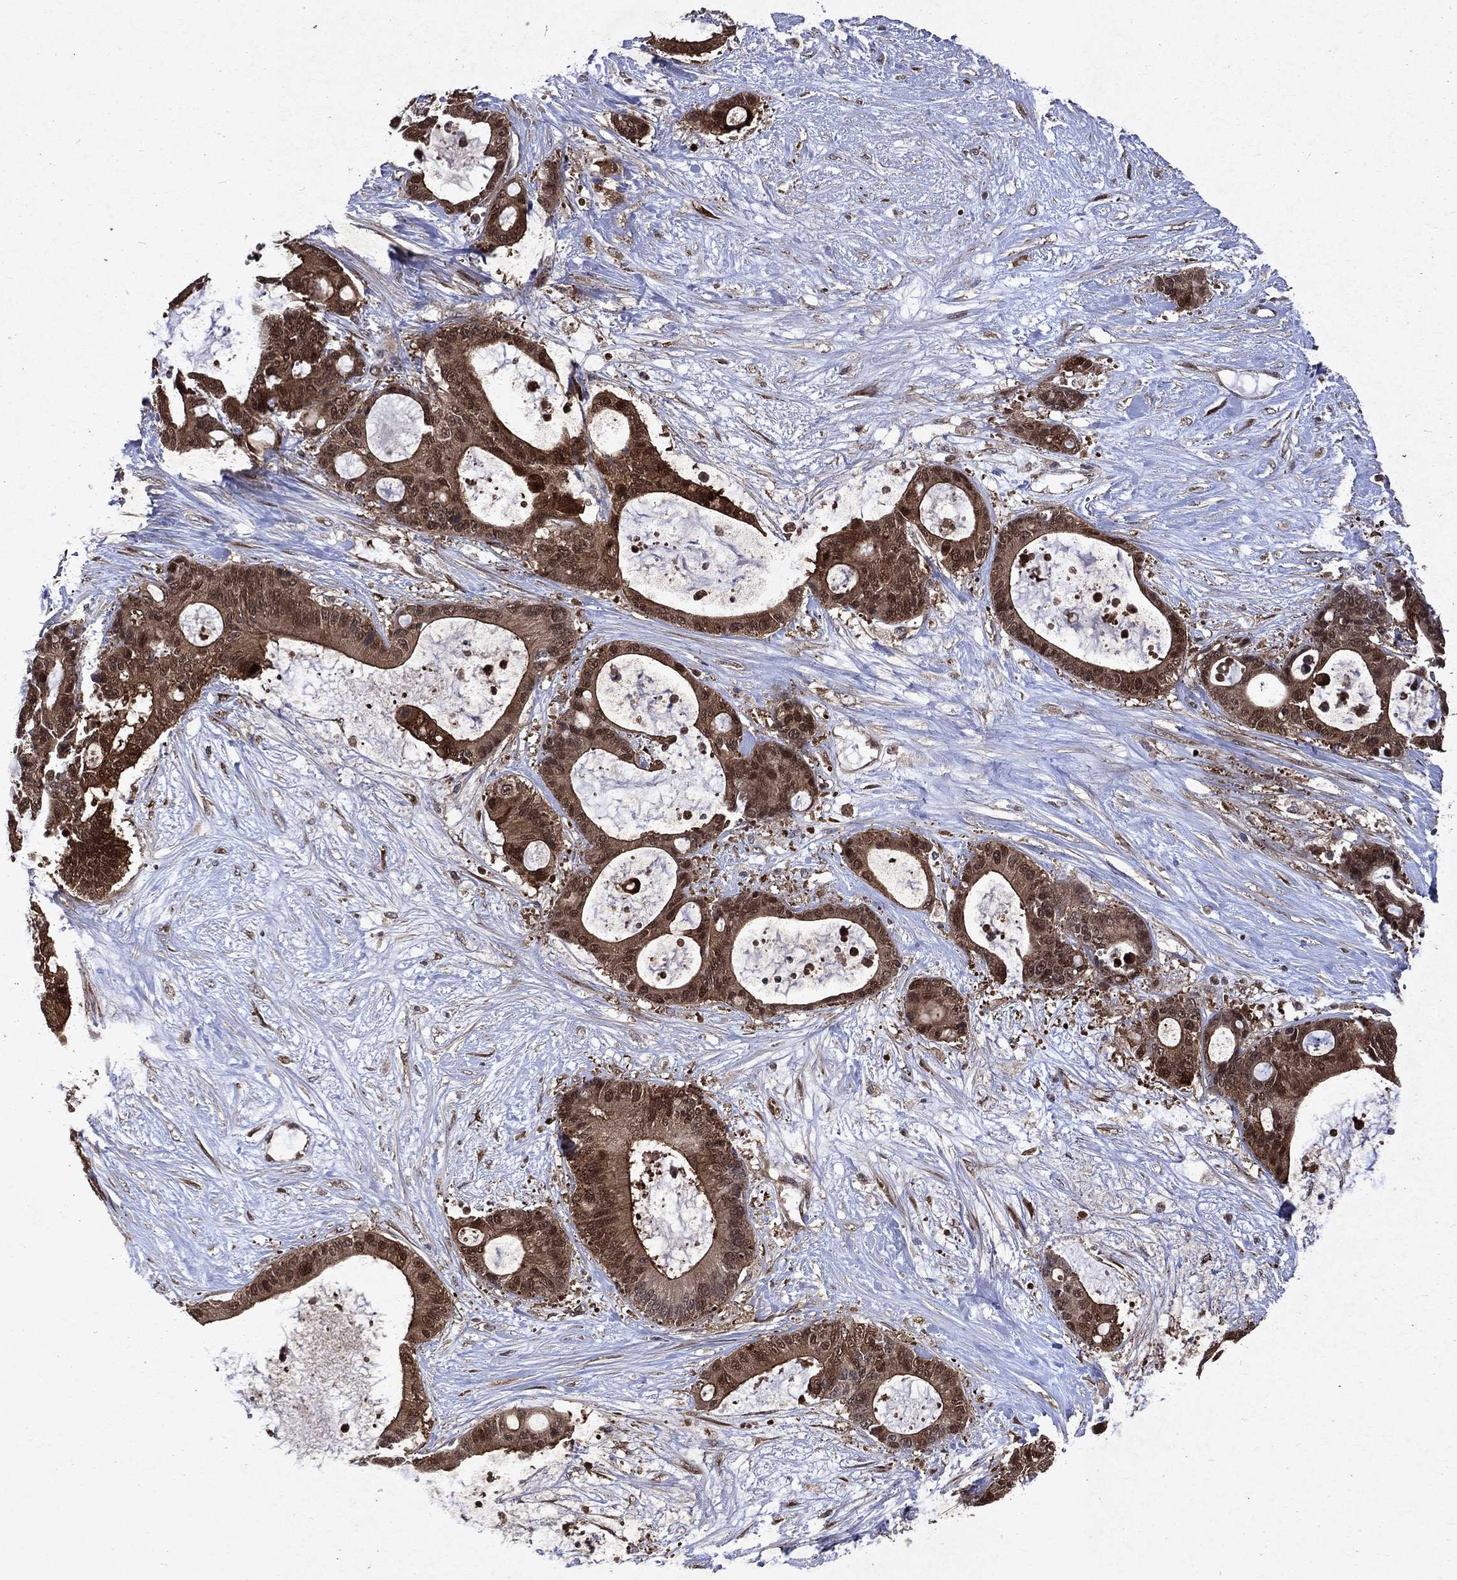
{"staining": {"intensity": "strong", "quantity": ">75%", "location": "cytoplasmic/membranous,nuclear"}, "tissue": "liver cancer", "cell_type": "Tumor cells", "image_type": "cancer", "snomed": [{"axis": "morphology", "description": "Normal tissue, NOS"}, {"axis": "morphology", "description": "Cholangiocarcinoma"}, {"axis": "topography", "description": "Liver"}, {"axis": "topography", "description": "Peripheral nerve tissue"}], "caption": "DAB (3,3'-diaminobenzidine) immunohistochemical staining of human liver cholangiocarcinoma displays strong cytoplasmic/membranous and nuclear protein expression in approximately >75% of tumor cells. (IHC, brightfield microscopy, high magnification).", "gene": "MTAP", "patient": {"sex": "female", "age": 73}}